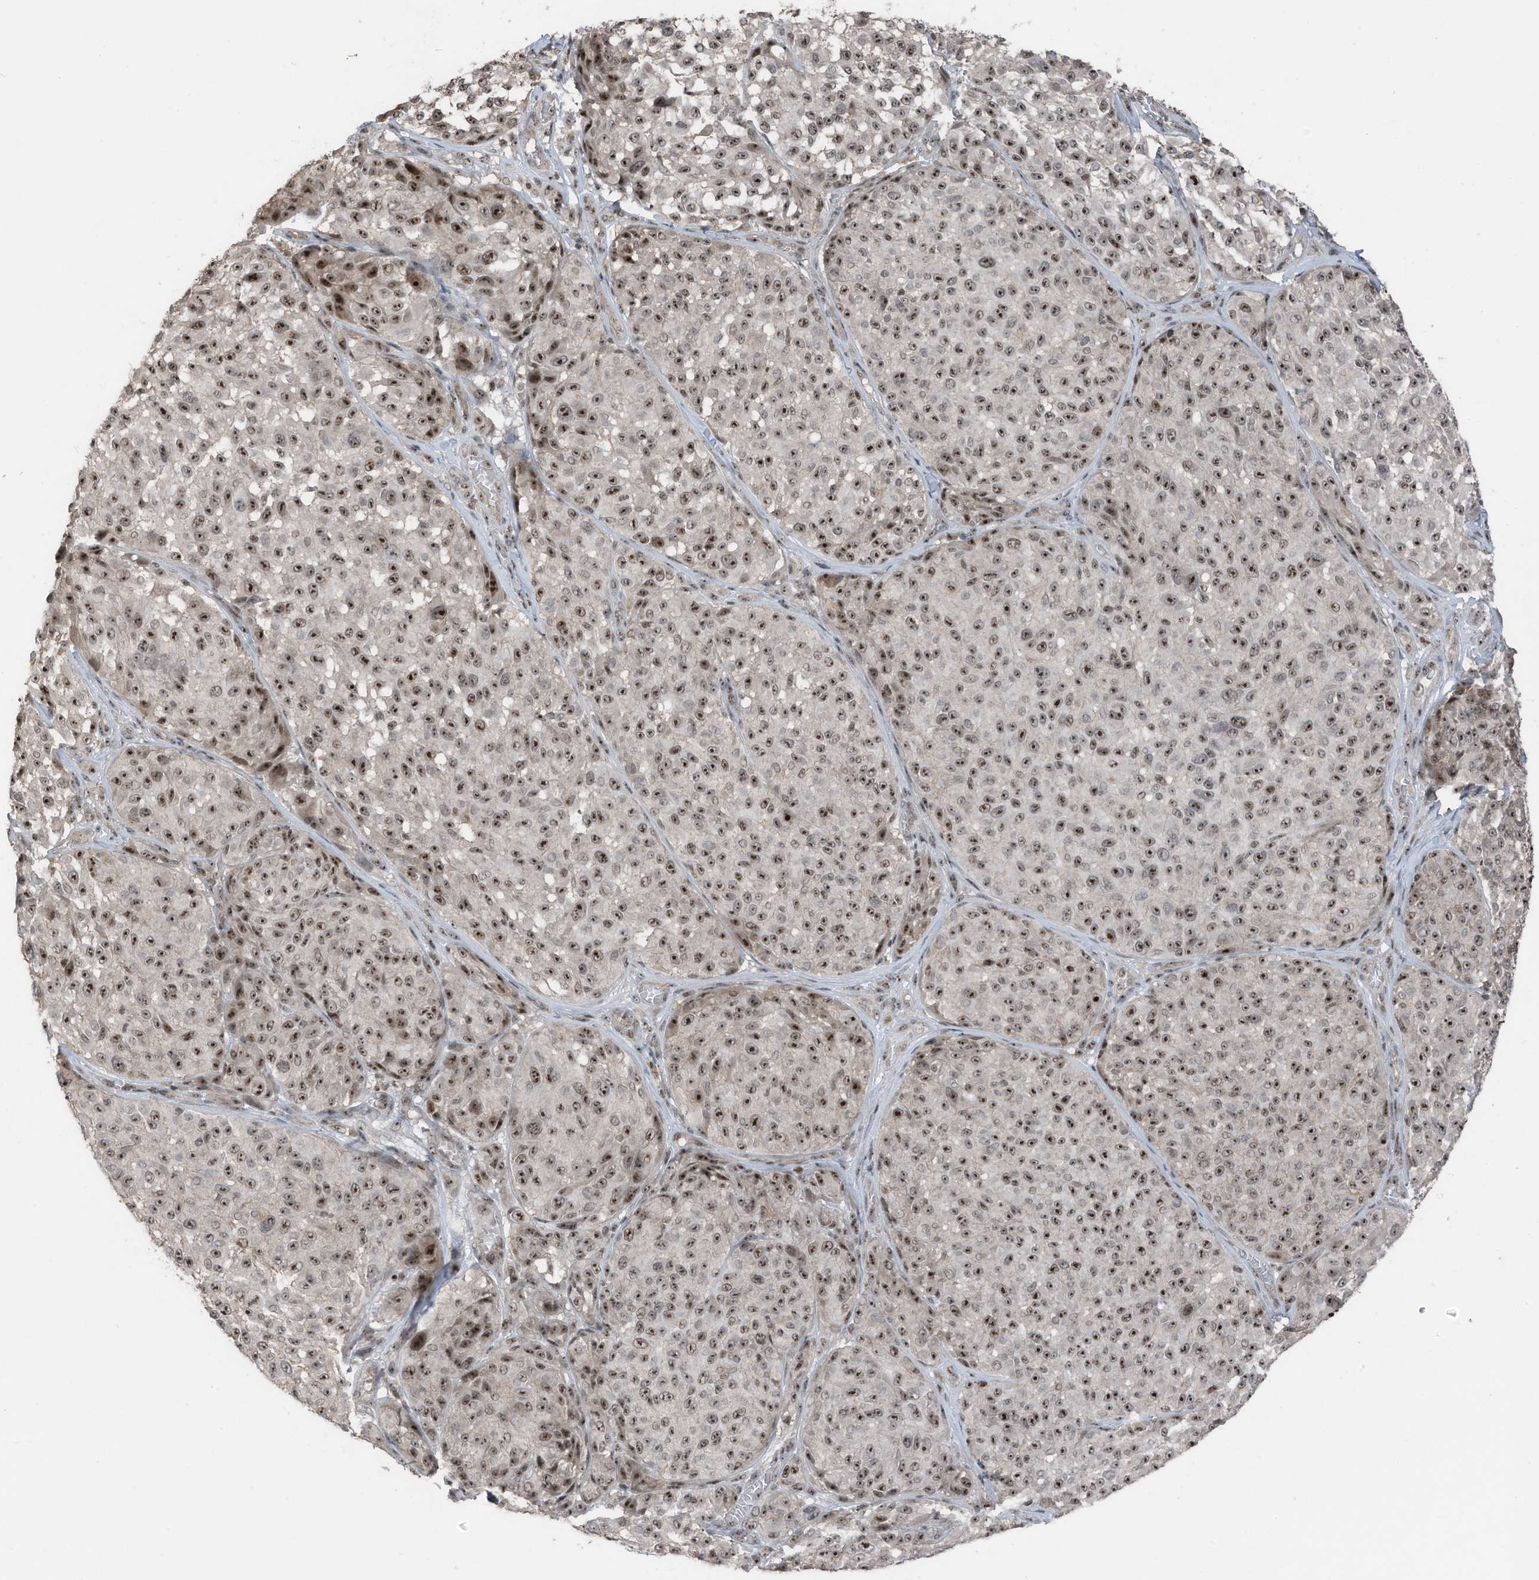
{"staining": {"intensity": "strong", "quantity": ">75%", "location": "nuclear"}, "tissue": "melanoma", "cell_type": "Tumor cells", "image_type": "cancer", "snomed": [{"axis": "morphology", "description": "Malignant melanoma, NOS"}, {"axis": "topography", "description": "Skin"}], "caption": "This histopathology image displays immunohistochemistry staining of human malignant melanoma, with high strong nuclear expression in about >75% of tumor cells.", "gene": "UTP3", "patient": {"sex": "male", "age": 83}}